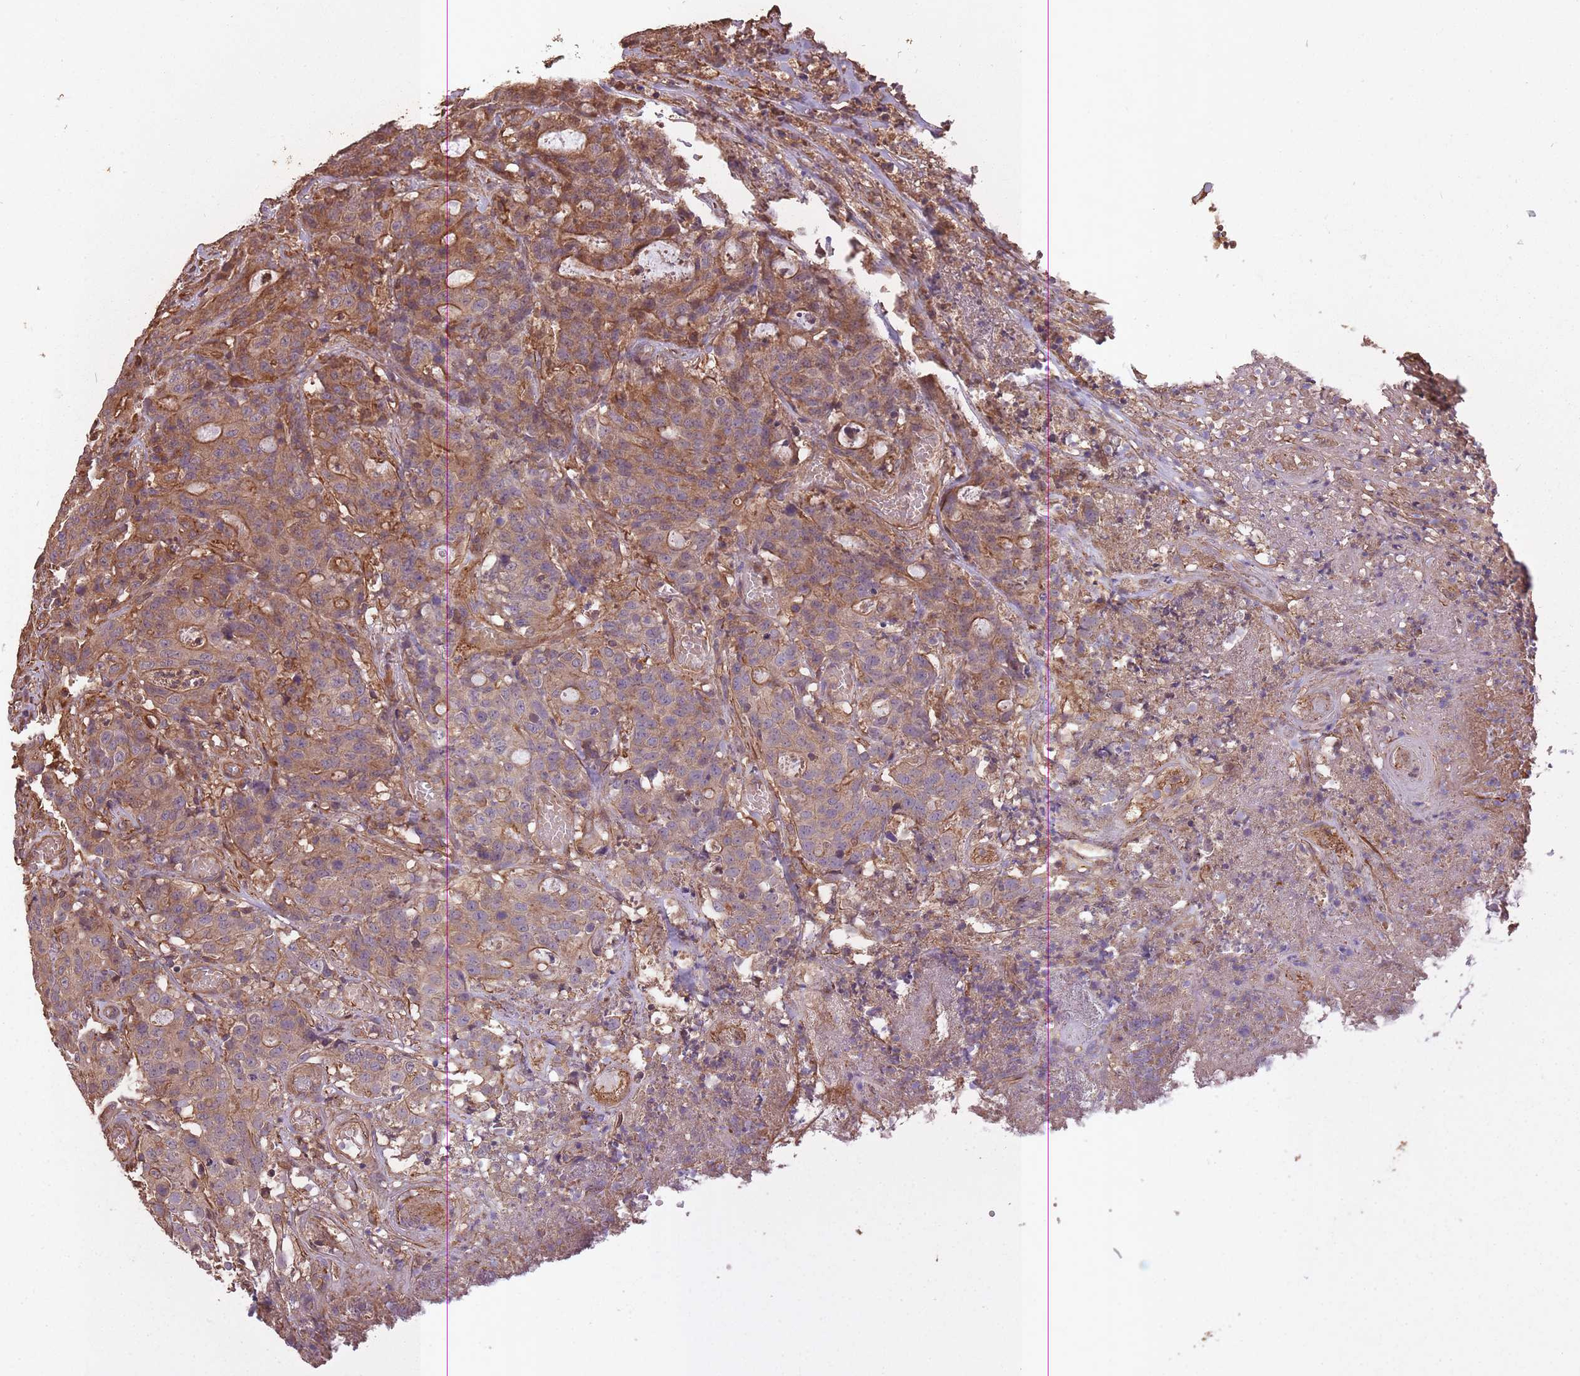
{"staining": {"intensity": "moderate", "quantity": ">75%", "location": "cytoplasmic/membranous"}, "tissue": "colorectal cancer", "cell_type": "Tumor cells", "image_type": "cancer", "snomed": [{"axis": "morphology", "description": "Adenocarcinoma, NOS"}, {"axis": "topography", "description": "Colon"}], "caption": "Immunohistochemistry (IHC) photomicrograph of human adenocarcinoma (colorectal) stained for a protein (brown), which reveals medium levels of moderate cytoplasmic/membranous positivity in approximately >75% of tumor cells.", "gene": "ARMH3", "patient": {"sex": "male", "age": 83}}